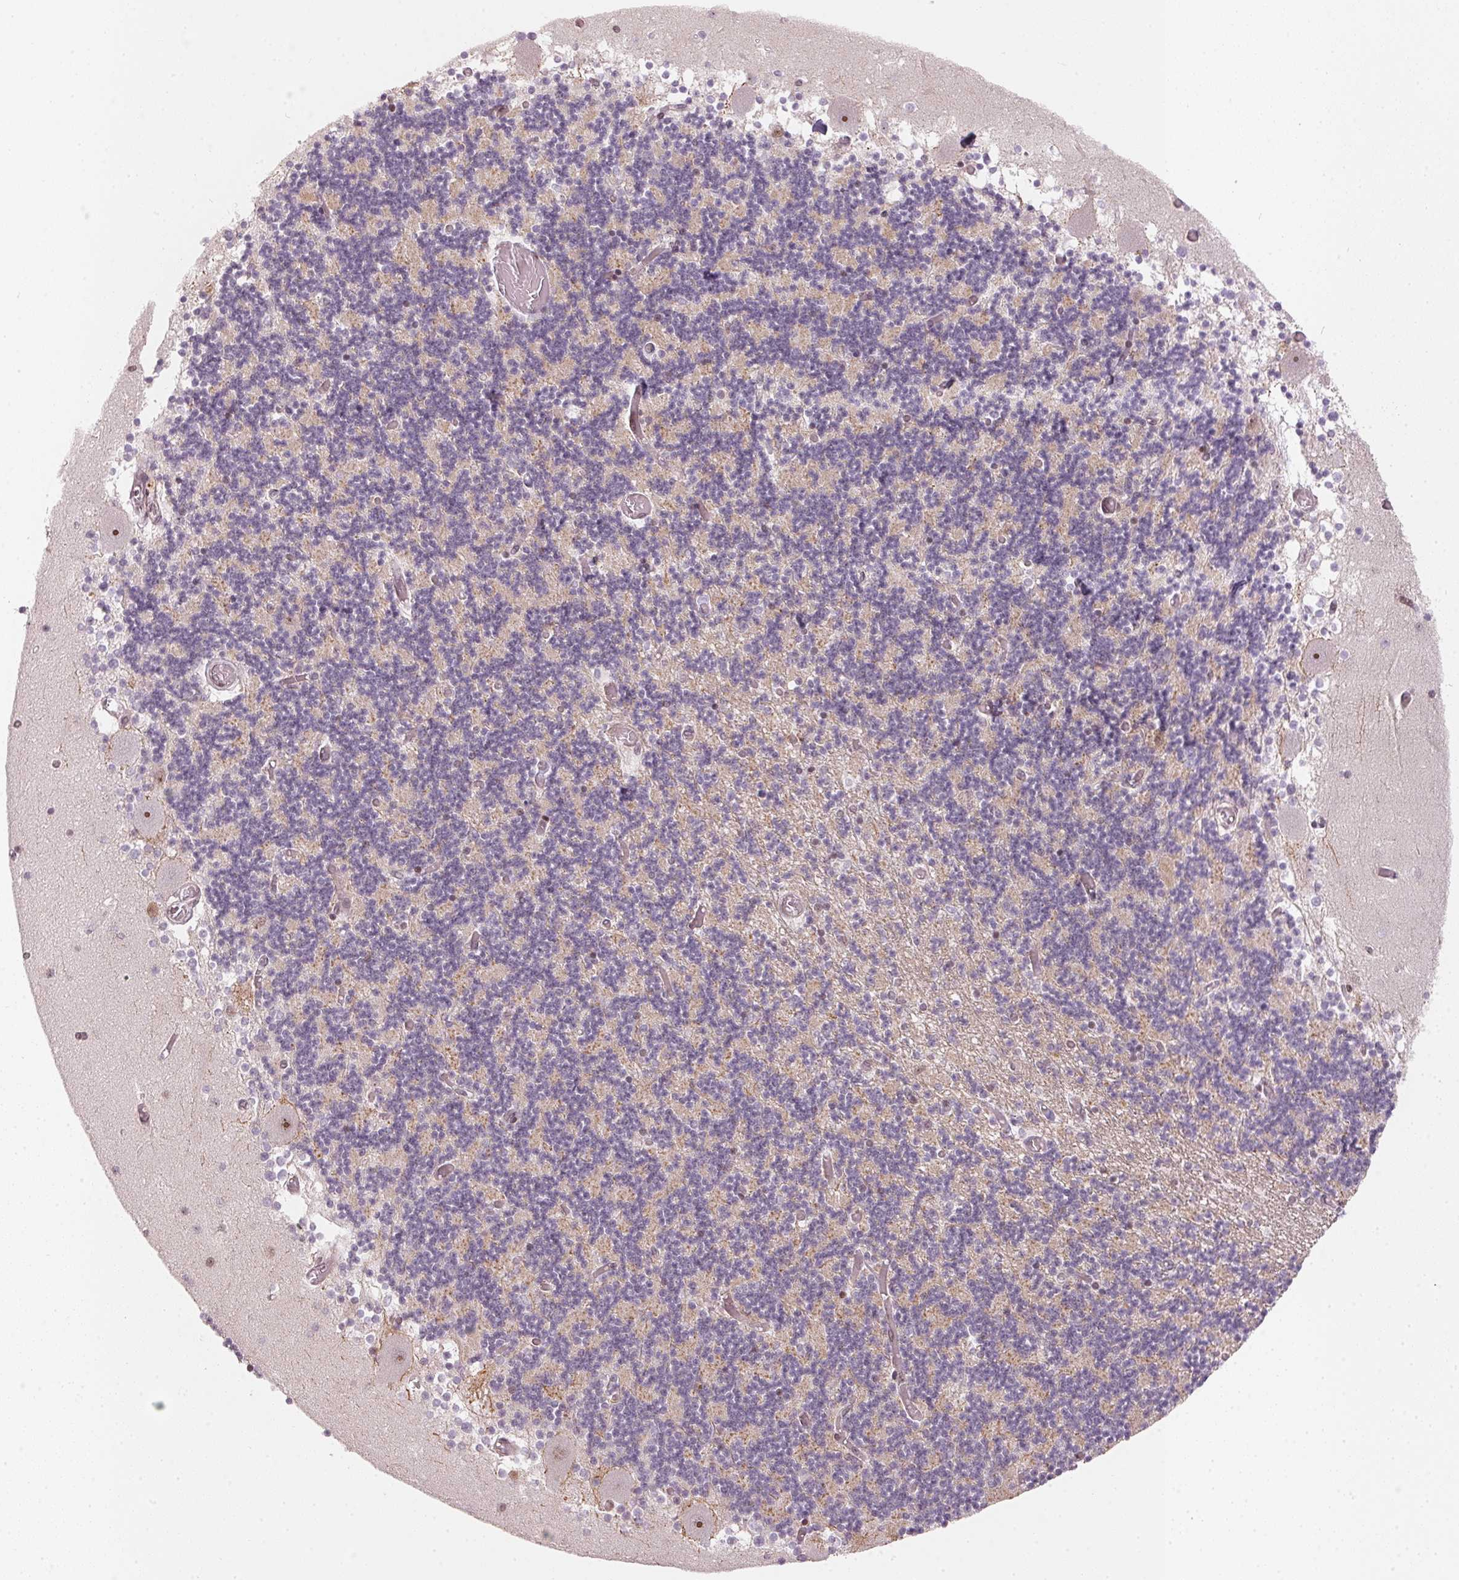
{"staining": {"intensity": "weak", "quantity": "25%-75%", "location": "nuclear"}, "tissue": "cerebellum", "cell_type": "Cells in granular layer", "image_type": "normal", "snomed": [{"axis": "morphology", "description": "Normal tissue, NOS"}, {"axis": "topography", "description": "Cerebellum"}], "caption": "Protein expression analysis of normal cerebellum reveals weak nuclear positivity in about 25%-75% of cells in granular layer.", "gene": "KAT6A", "patient": {"sex": "female", "age": 28}}